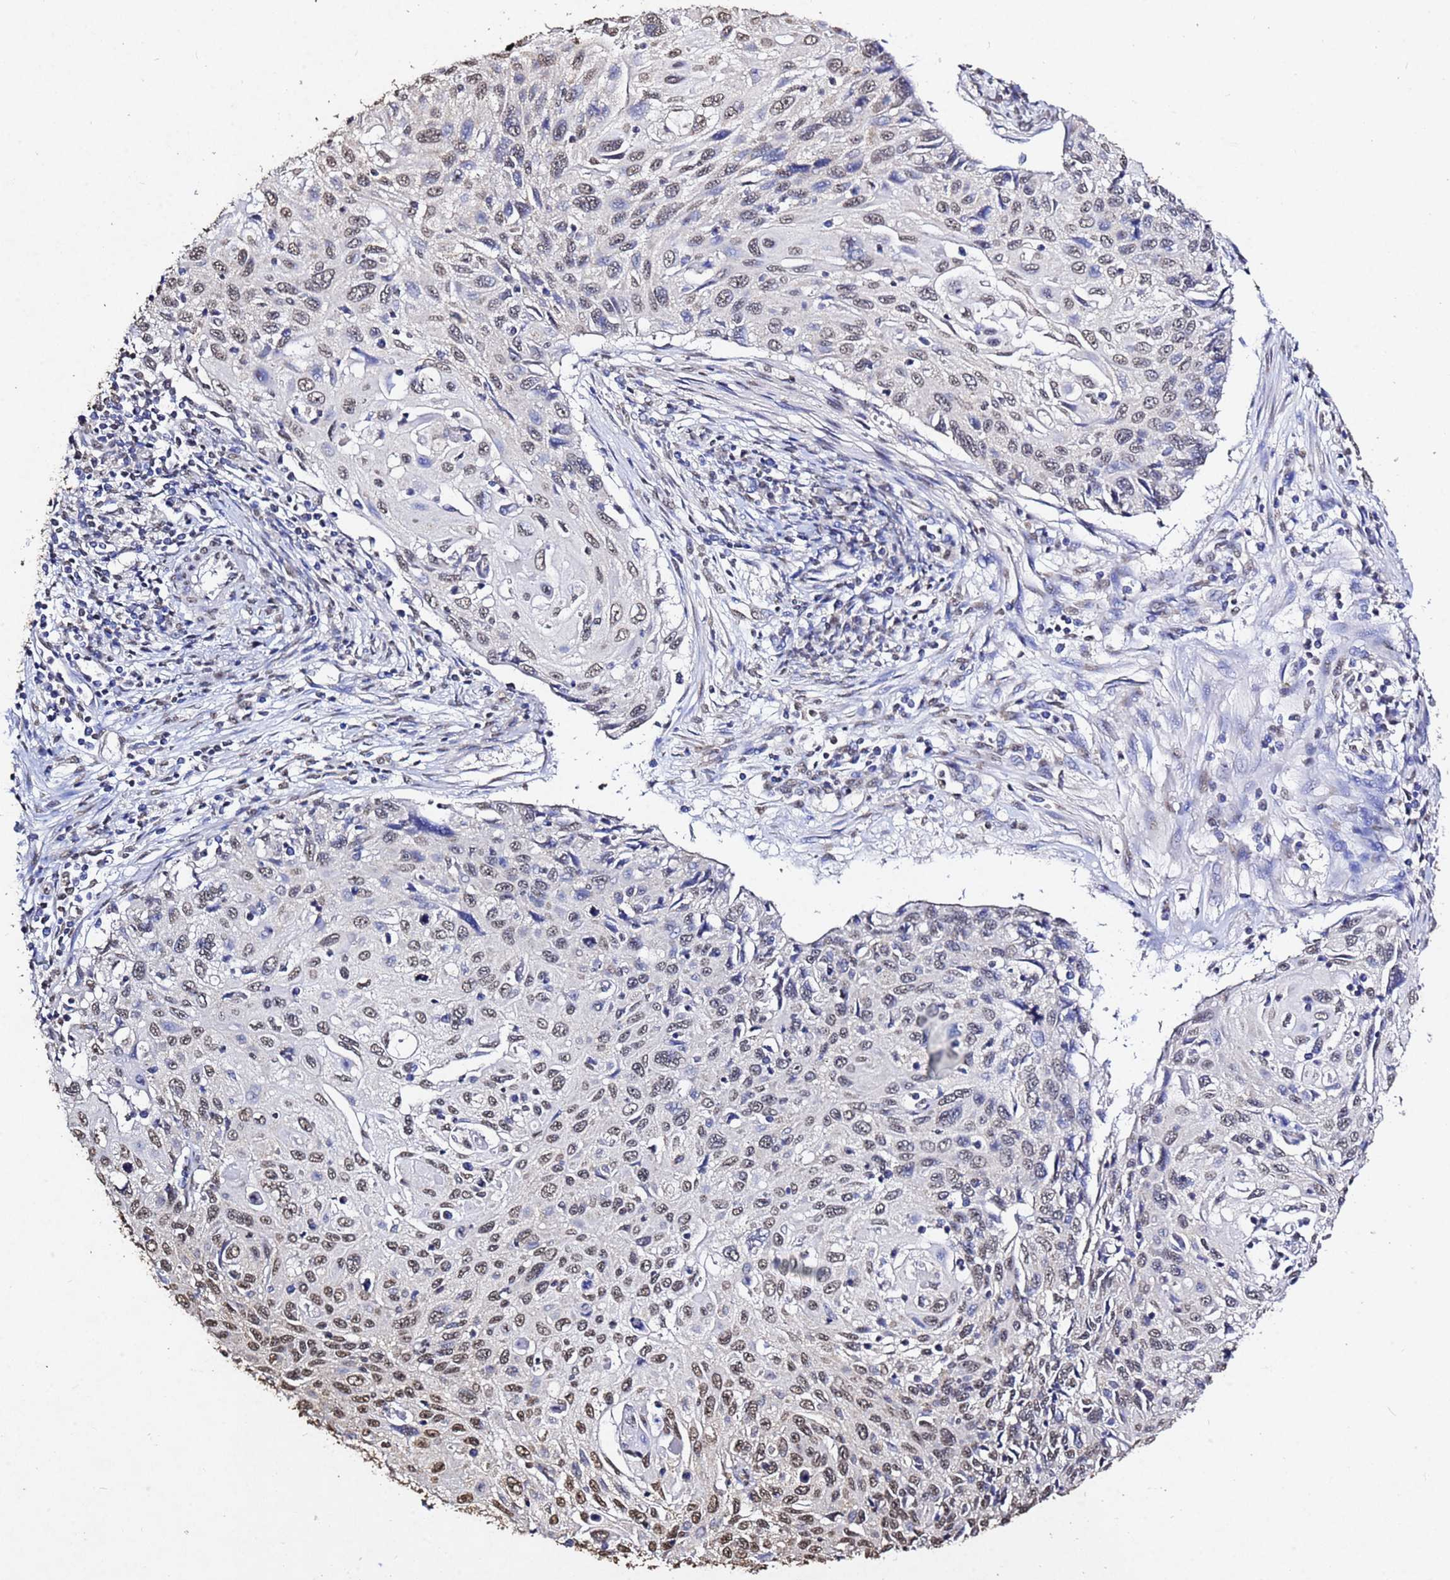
{"staining": {"intensity": "moderate", "quantity": "25%-75%", "location": "nuclear"}, "tissue": "cervical cancer", "cell_type": "Tumor cells", "image_type": "cancer", "snomed": [{"axis": "morphology", "description": "Squamous cell carcinoma, NOS"}, {"axis": "topography", "description": "Cervix"}], "caption": "Cervical cancer (squamous cell carcinoma) stained with a protein marker exhibits moderate staining in tumor cells.", "gene": "MYOCD", "patient": {"sex": "female", "age": 70}}